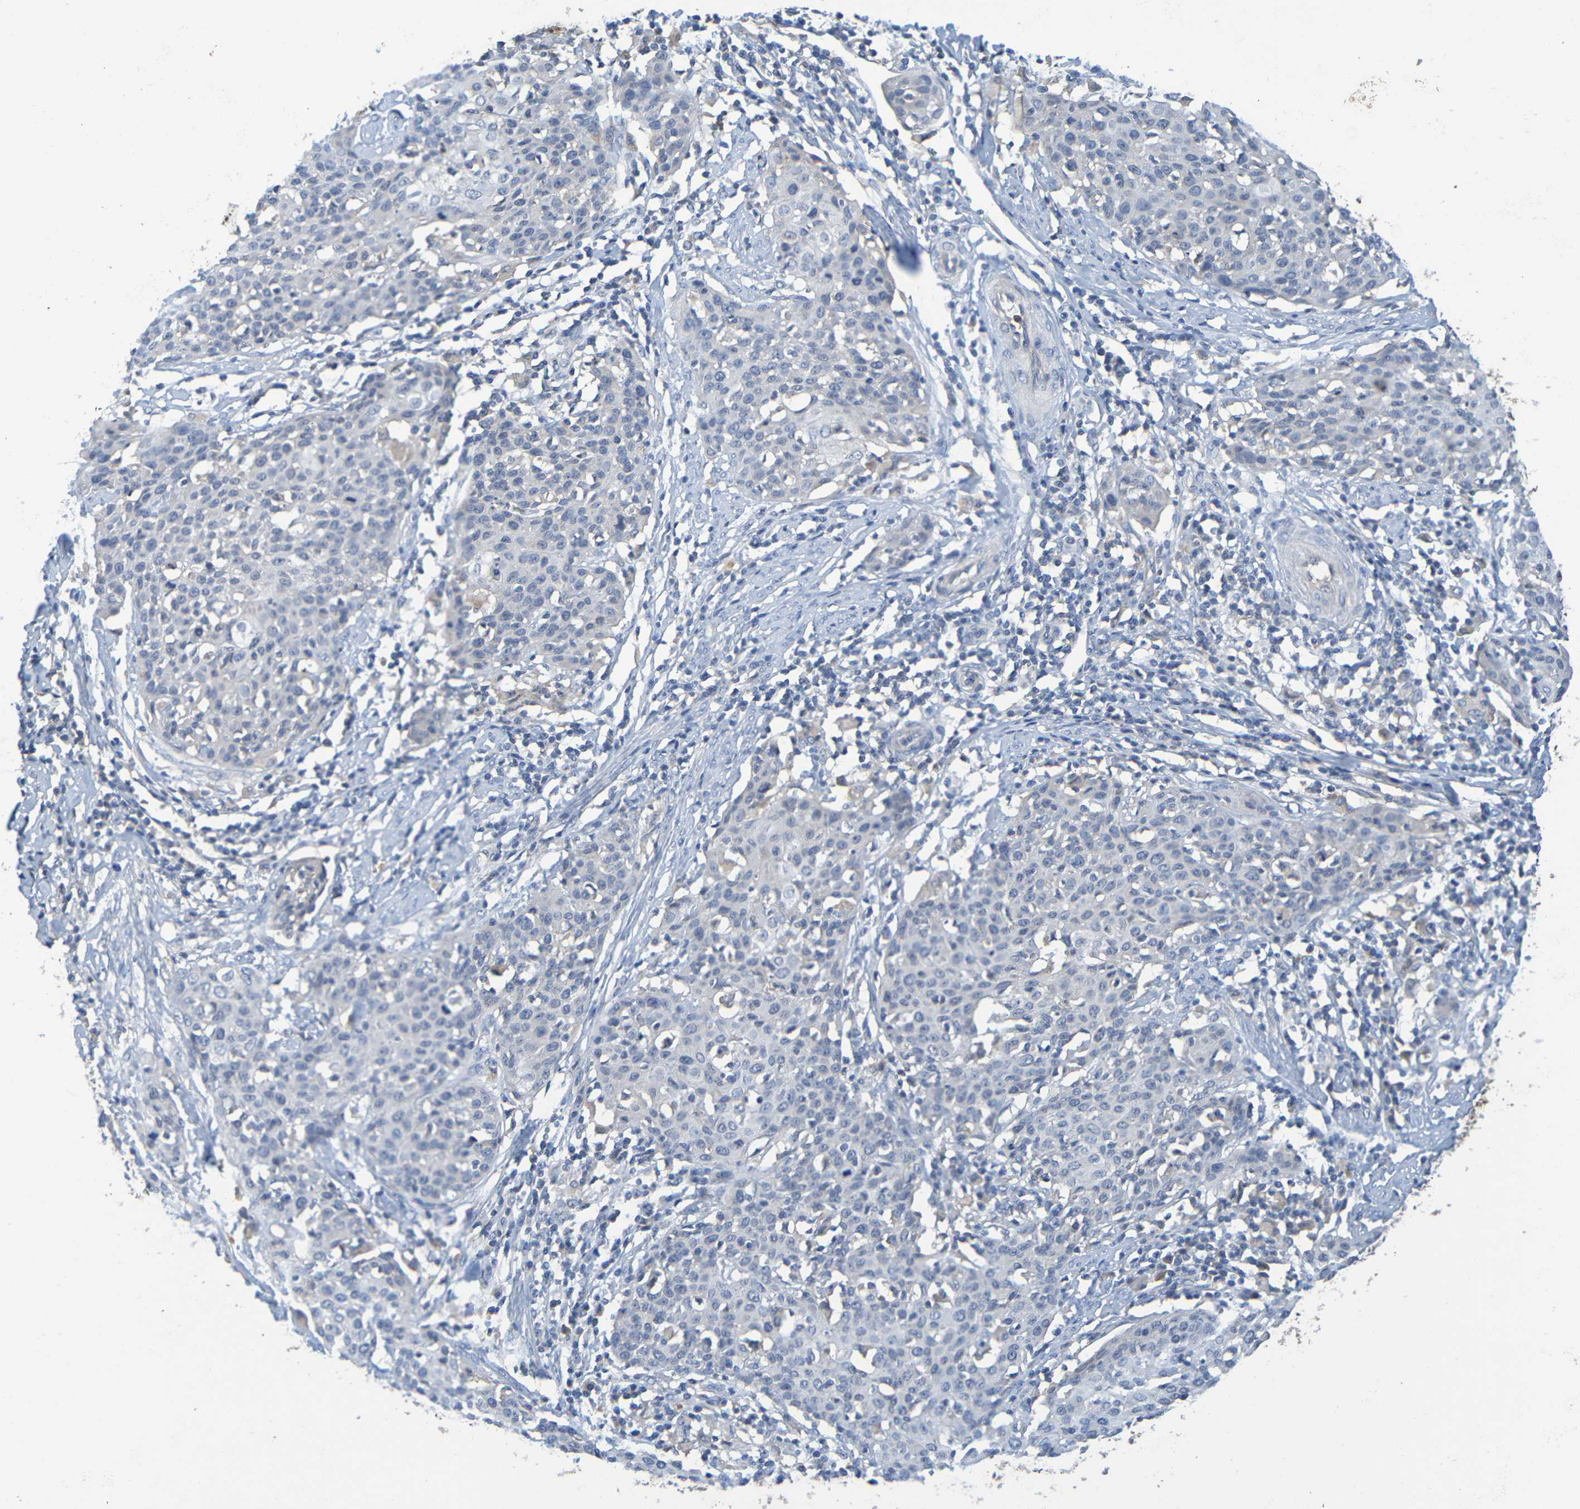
{"staining": {"intensity": "negative", "quantity": "none", "location": "none"}, "tissue": "cervical cancer", "cell_type": "Tumor cells", "image_type": "cancer", "snomed": [{"axis": "morphology", "description": "Squamous cell carcinoma, NOS"}, {"axis": "topography", "description": "Cervix"}], "caption": "IHC histopathology image of human squamous cell carcinoma (cervical) stained for a protein (brown), which shows no staining in tumor cells.", "gene": "C1QA", "patient": {"sex": "female", "age": 38}}